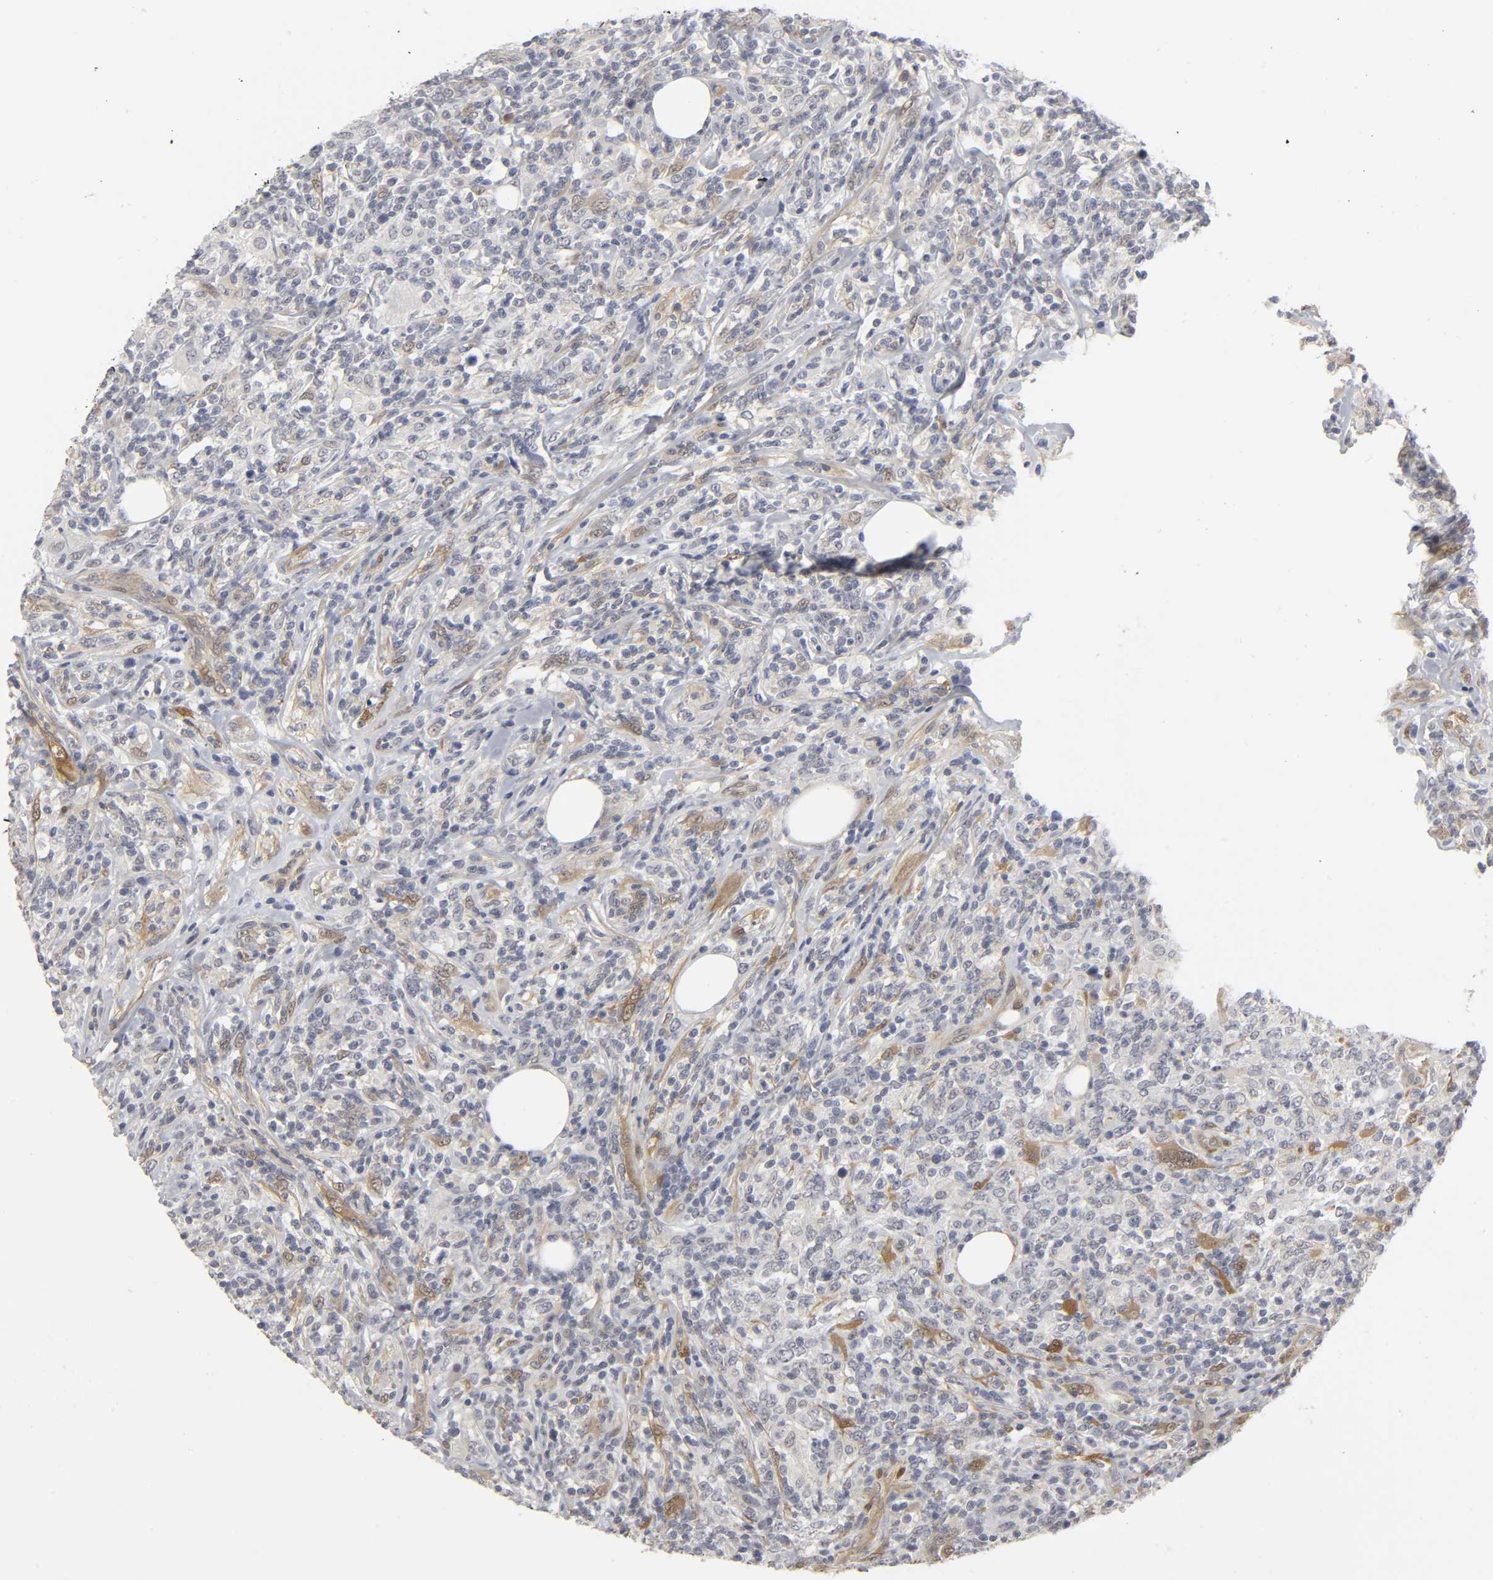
{"staining": {"intensity": "moderate", "quantity": "25%-75%", "location": "cytoplasmic/membranous"}, "tissue": "lymphoma", "cell_type": "Tumor cells", "image_type": "cancer", "snomed": [{"axis": "morphology", "description": "Malignant lymphoma, non-Hodgkin's type, High grade"}, {"axis": "topography", "description": "Lymph node"}], "caption": "Protein expression analysis of human high-grade malignant lymphoma, non-Hodgkin's type reveals moderate cytoplasmic/membranous staining in about 25%-75% of tumor cells.", "gene": "PDLIM3", "patient": {"sex": "female", "age": 84}}